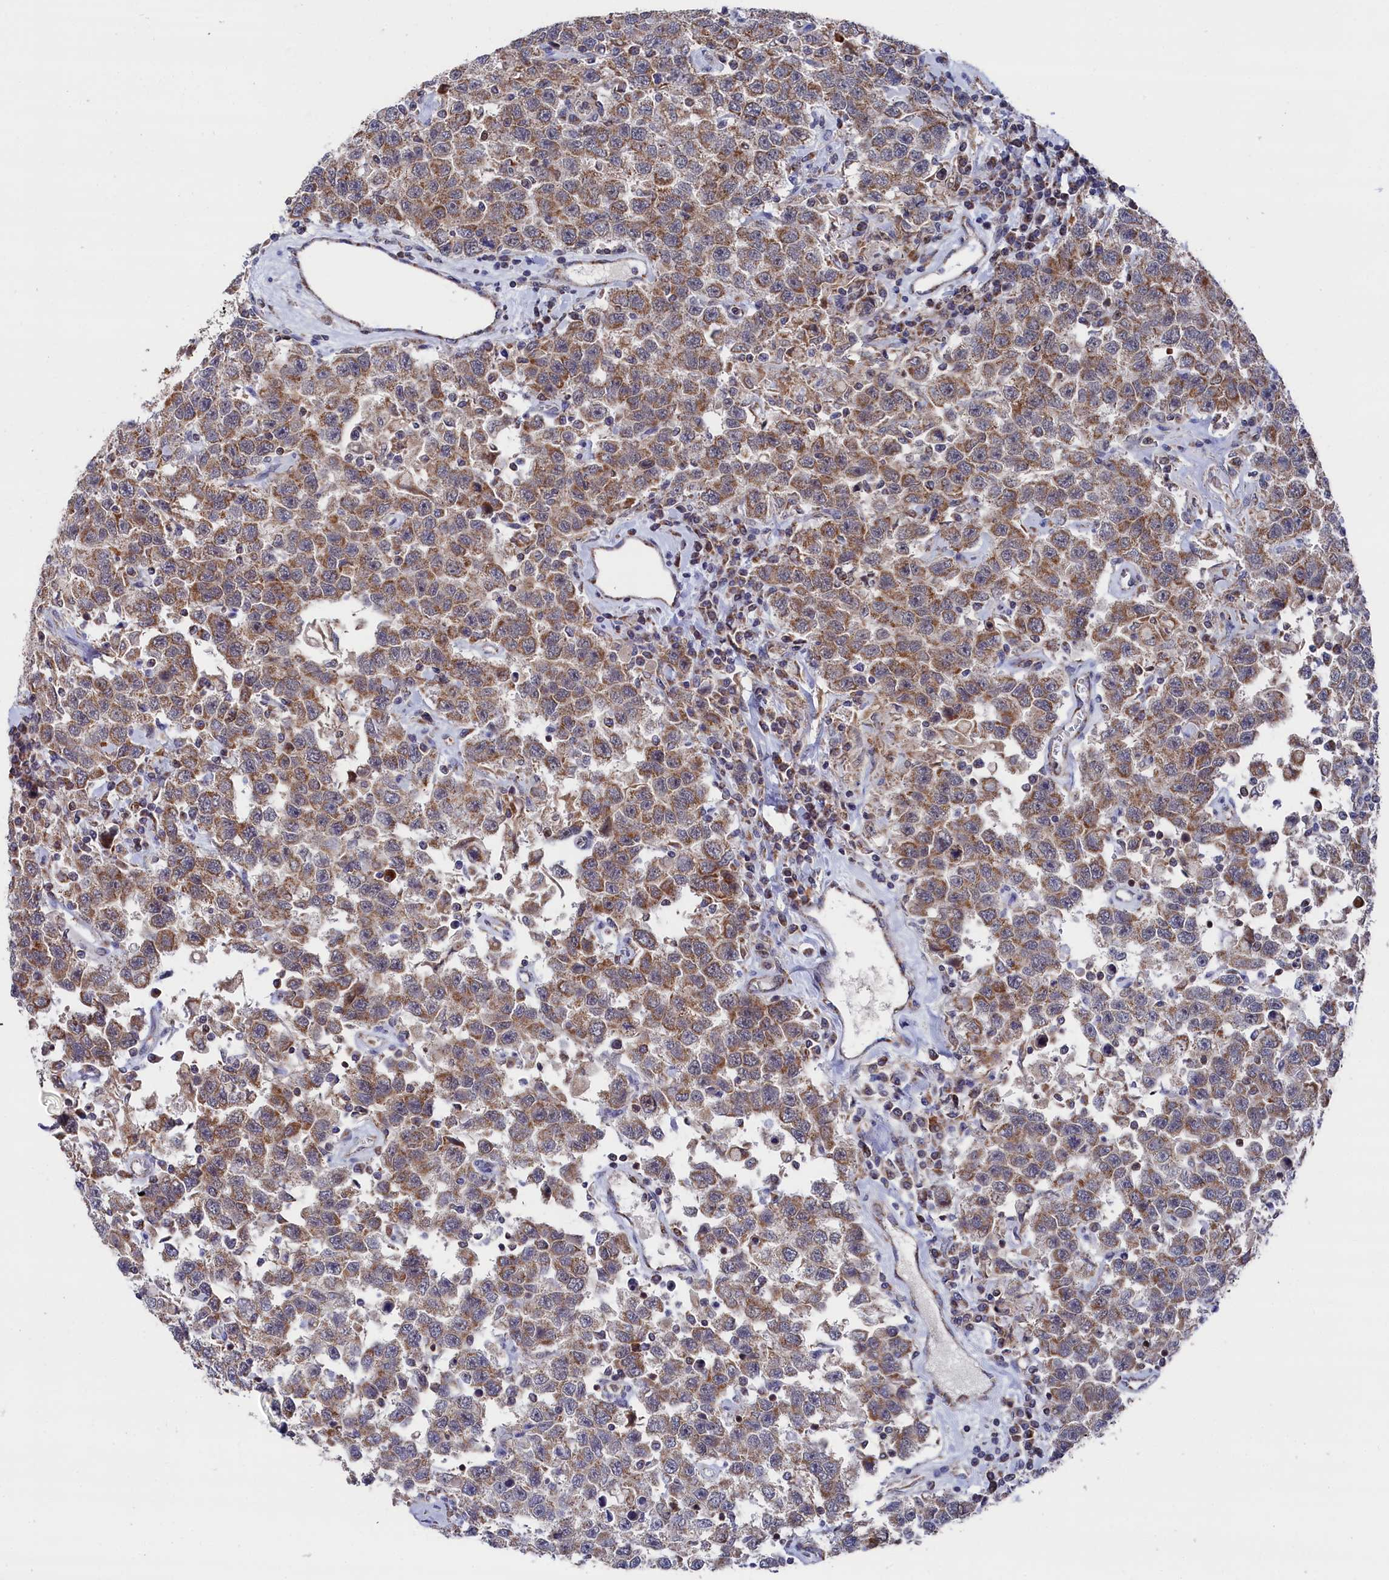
{"staining": {"intensity": "moderate", "quantity": ">75%", "location": "cytoplasmic/membranous"}, "tissue": "testis cancer", "cell_type": "Tumor cells", "image_type": "cancer", "snomed": [{"axis": "morphology", "description": "Seminoma, NOS"}, {"axis": "topography", "description": "Testis"}], "caption": "Testis cancer (seminoma) stained with a protein marker demonstrates moderate staining in tumor cells.", "gene": "CHCHD1", "patient": {"sex": "male", "age": 41}}